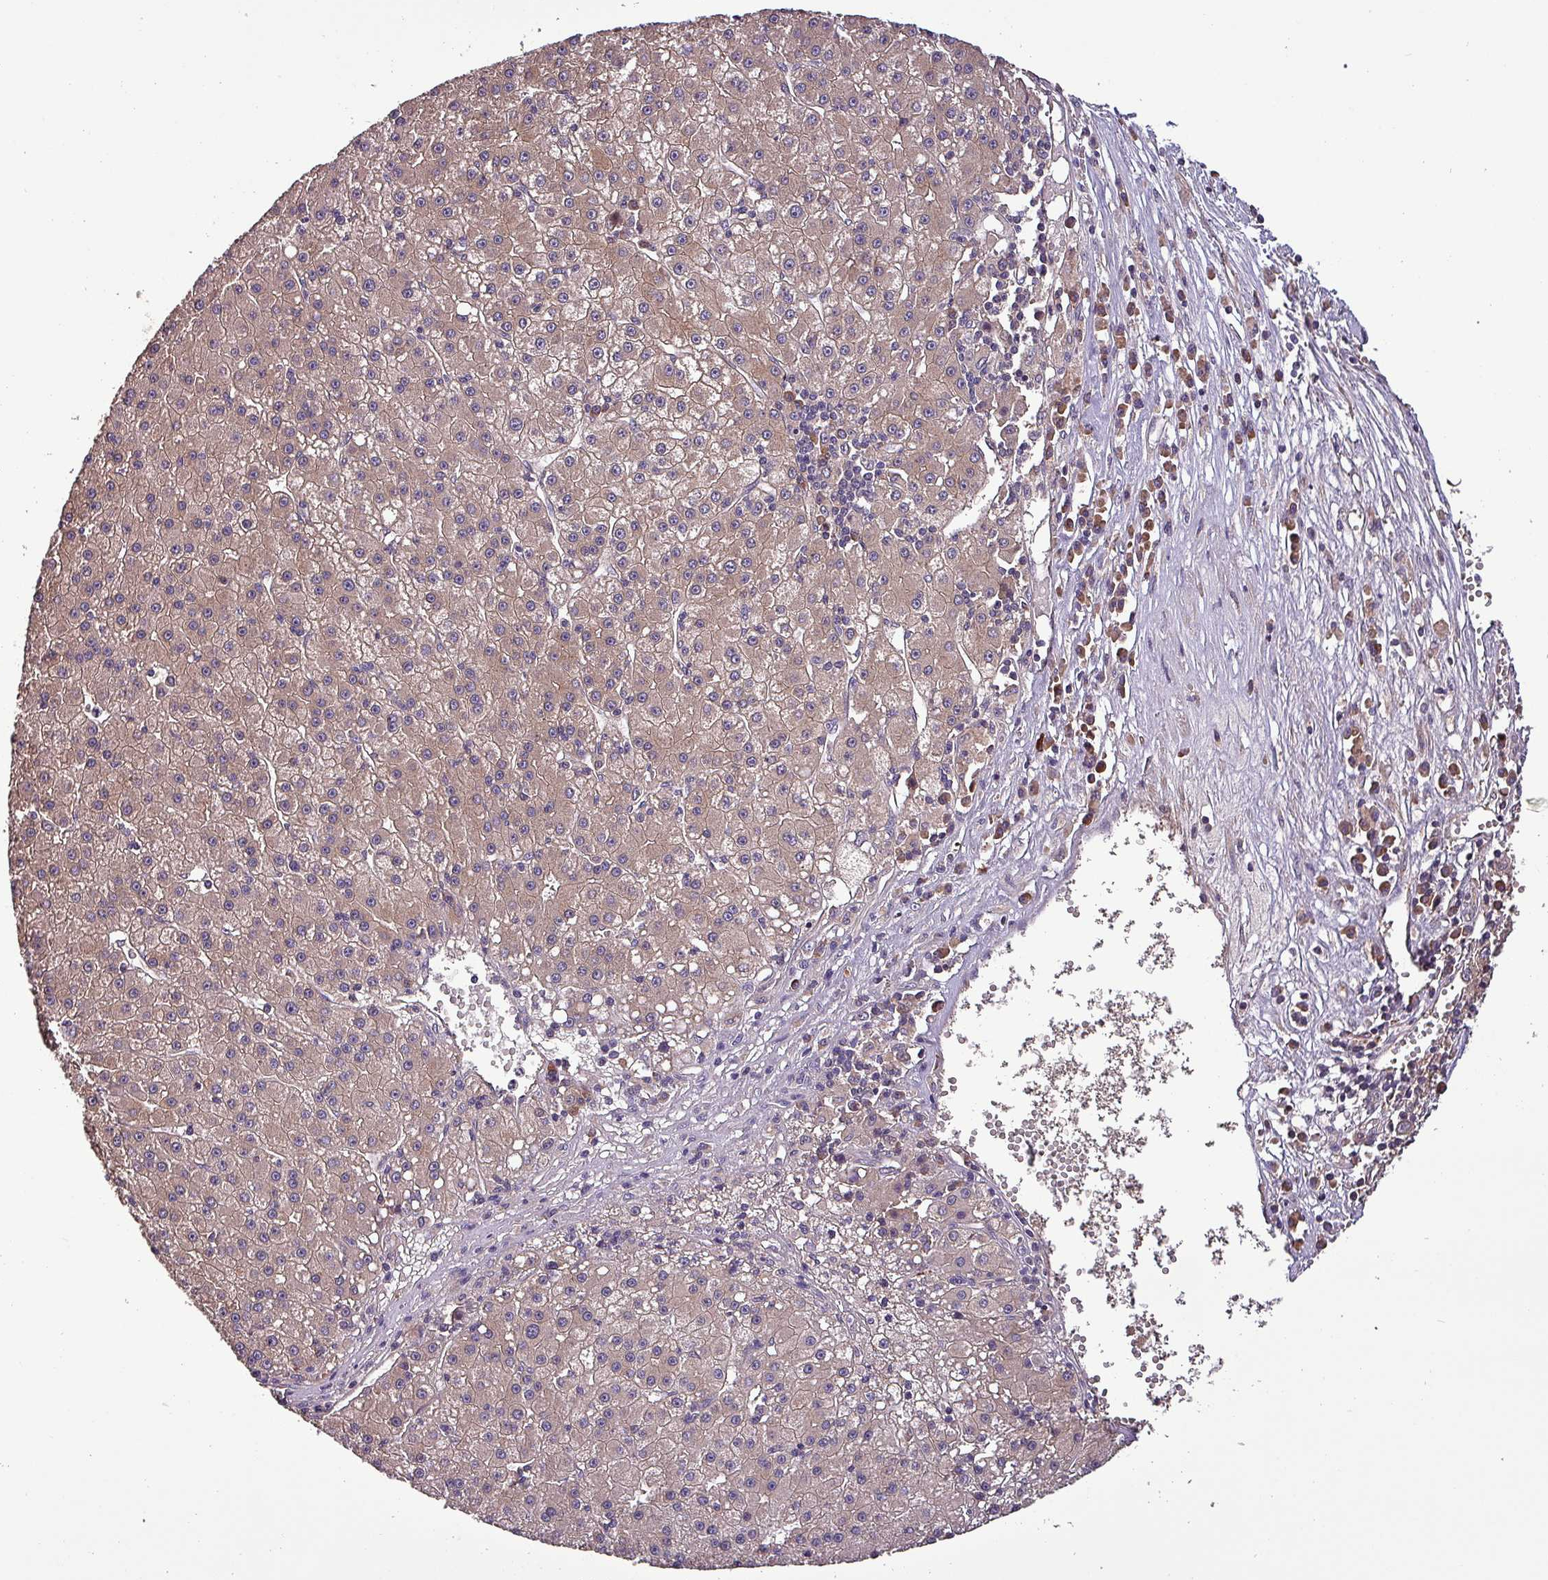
{"staining": {"intensity": "weak", "quantity": ">75%", "location": "cytoplasmic/membranous"}, "tissue": "liver cancer", "cell_type": "Tumor cells", "image_type": "cancer", "snomed": [{"axis": "morphology", "description": "Carcinoma, Hepatocellular, NOS"}, {"axis": "topography", "description": "Liver"}], "caption": "Tumor cells display weak cytoplasmic/membranous positivity in about >75% of cells in hepatocellular carcinoma (liver).", "gene": "PAFAH1B2", "patient": {"sex": "male", "age": 76}}